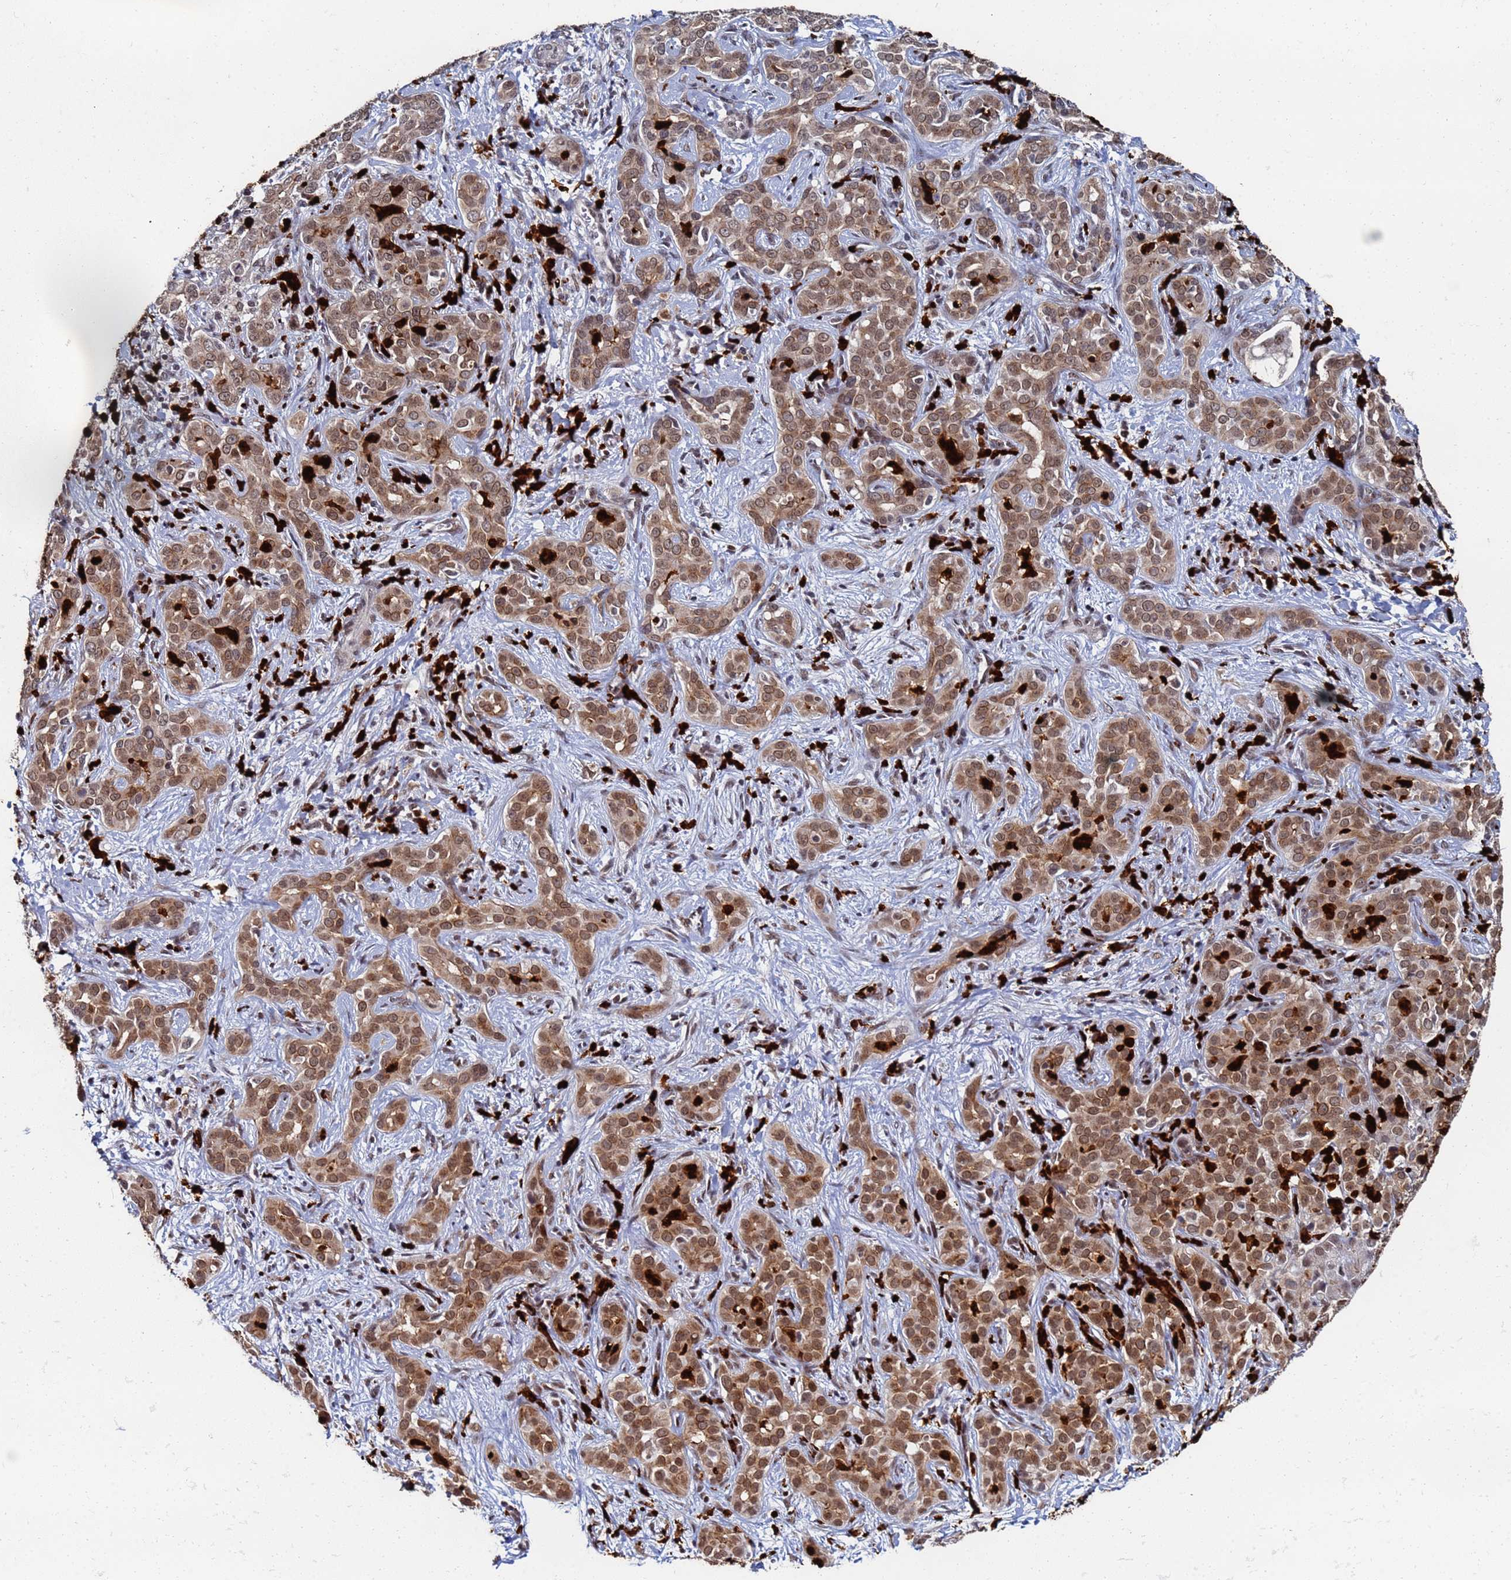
{"staining": {"intensity": "moderate", "quantity": ">75%", "location": "cytoplasmic/membranous,nuclear"}, "tissue": "liver cancer", "cell_type": "Tumor cells", "image_type": "cancer", "snomed": [{"axis": "morphology", "description": "Carcinoma, Hepatocellular, NOS"}, {"axis": "topography", "description": "Liver"}], "caption": "The immunohistochemical stain shows moderate cytoplasmic/membranous and nuclear expression in tumor cells of liver hepatocellular carcinoma tissue.", "gene": "MTCL1", "patient": {"sex": "female", "age": 43}}